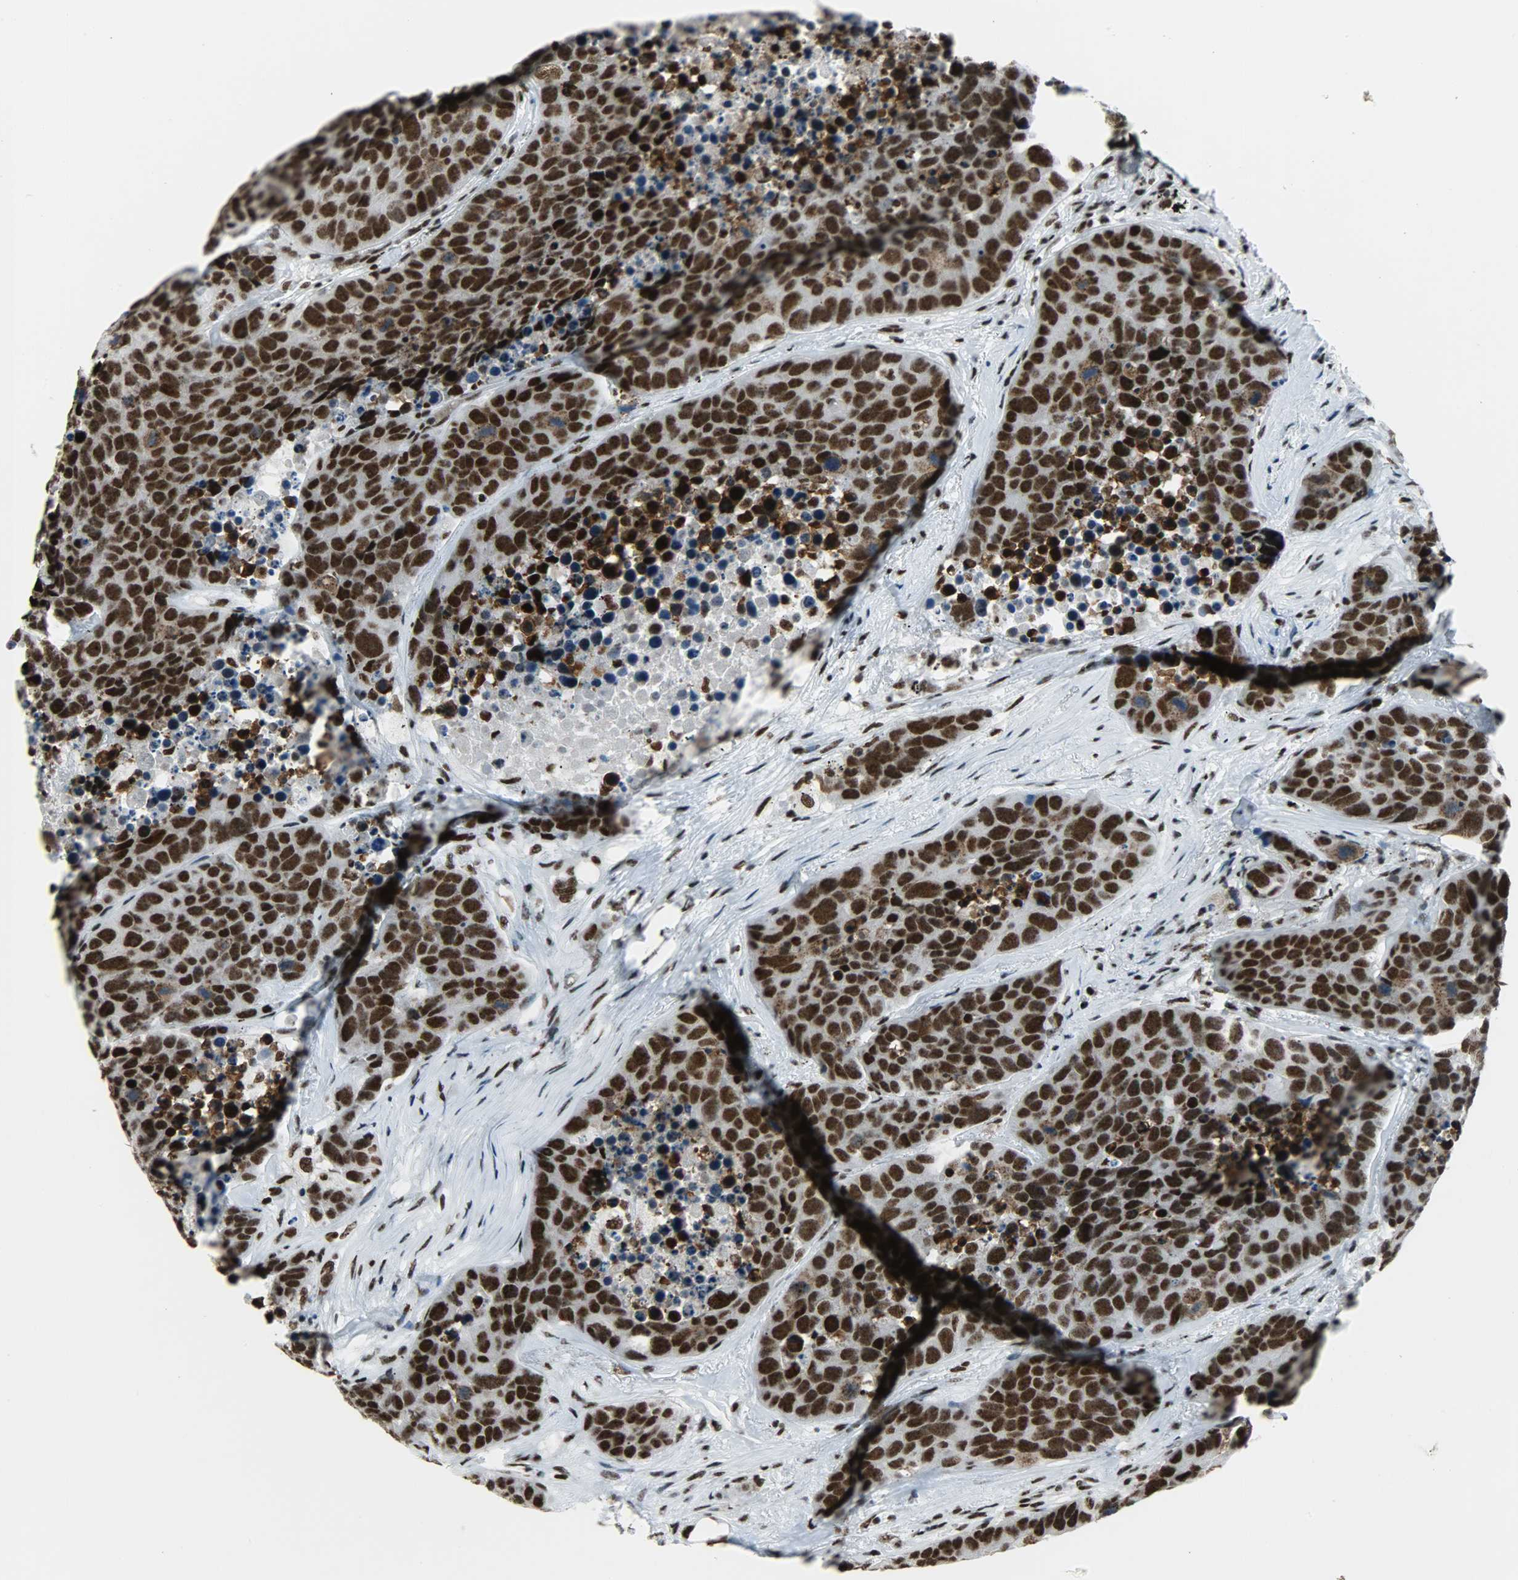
{"staining": {"intensity": "strong", "quantity": ">75%", "location": "nuclear"}, "tissue": "carcinoid", "cell_type": "Tumor cells", "image_type": "cancer", "snomed": [{"axis": "morphology", "description": "Carcinoid, malignant, NOS"}, {"axis": "topography", "description": "Lung"}], "caption": "Protein expression analysis of human carcinoid reveals strong nuclear expression in about >75% of tumor cells. (IHC, brightfield microscopy, high magnification).", "gene": "SNRPA", "patient": {"sex": "male", "age": 60}}